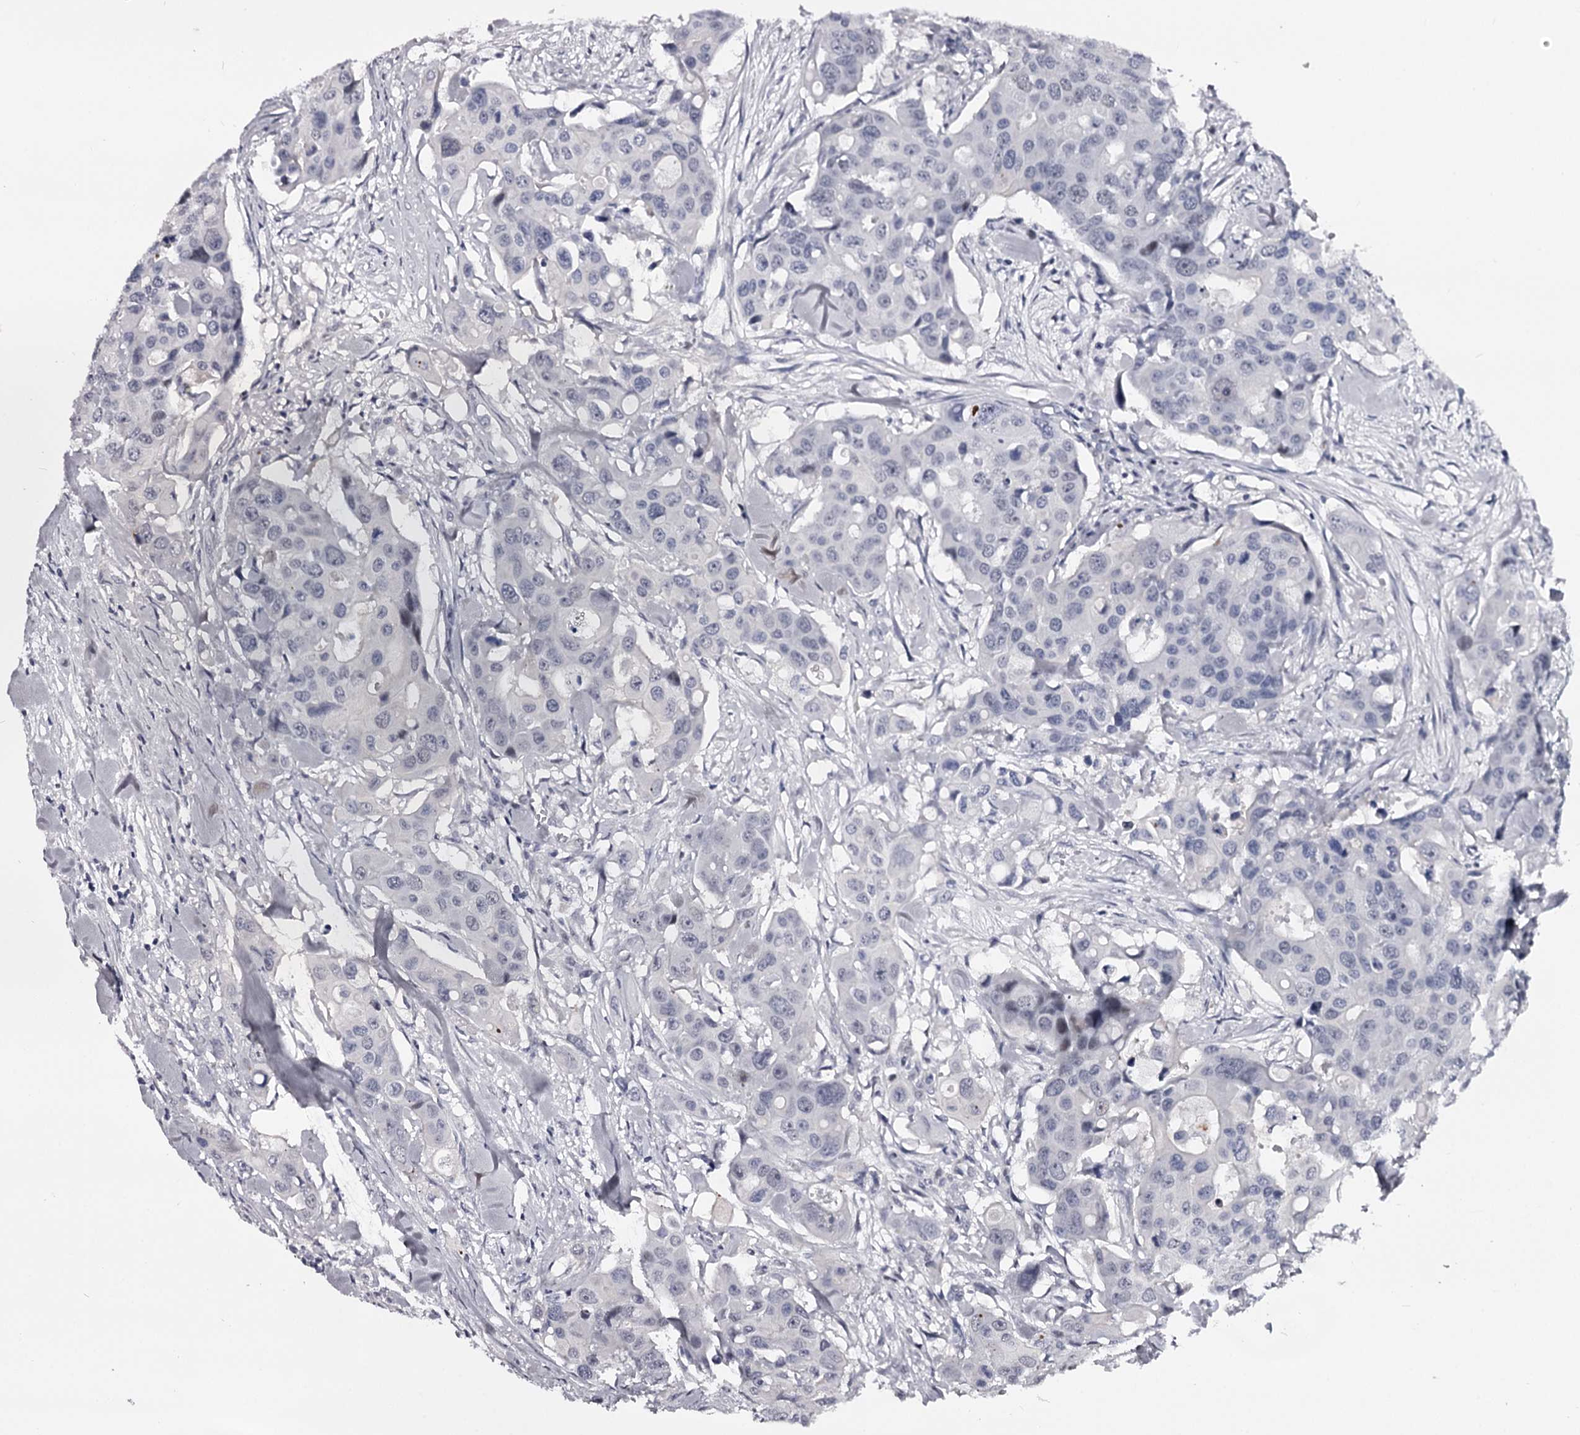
{"staining": {"intensity": "negative", "quantity": "none", "location": "none"}, "tissue": "colorectal cancer", "cell_type": "Tumor cells", "image_type": "cancer", "snomed": [{"axis": "morphology", "description": "Adenocarcinoma, NOS"}, {"axis": "topography", "description": "Colon"}], "caption": "Immunohistochemistry (IHC) photomicrograph of human colorectal cancer (adenocarcinoma) stained for a protein (brown), which reveals no staining in tumor cells.", "gene": "OVOL2", "patient": {"sex": "male", "age": 77}}